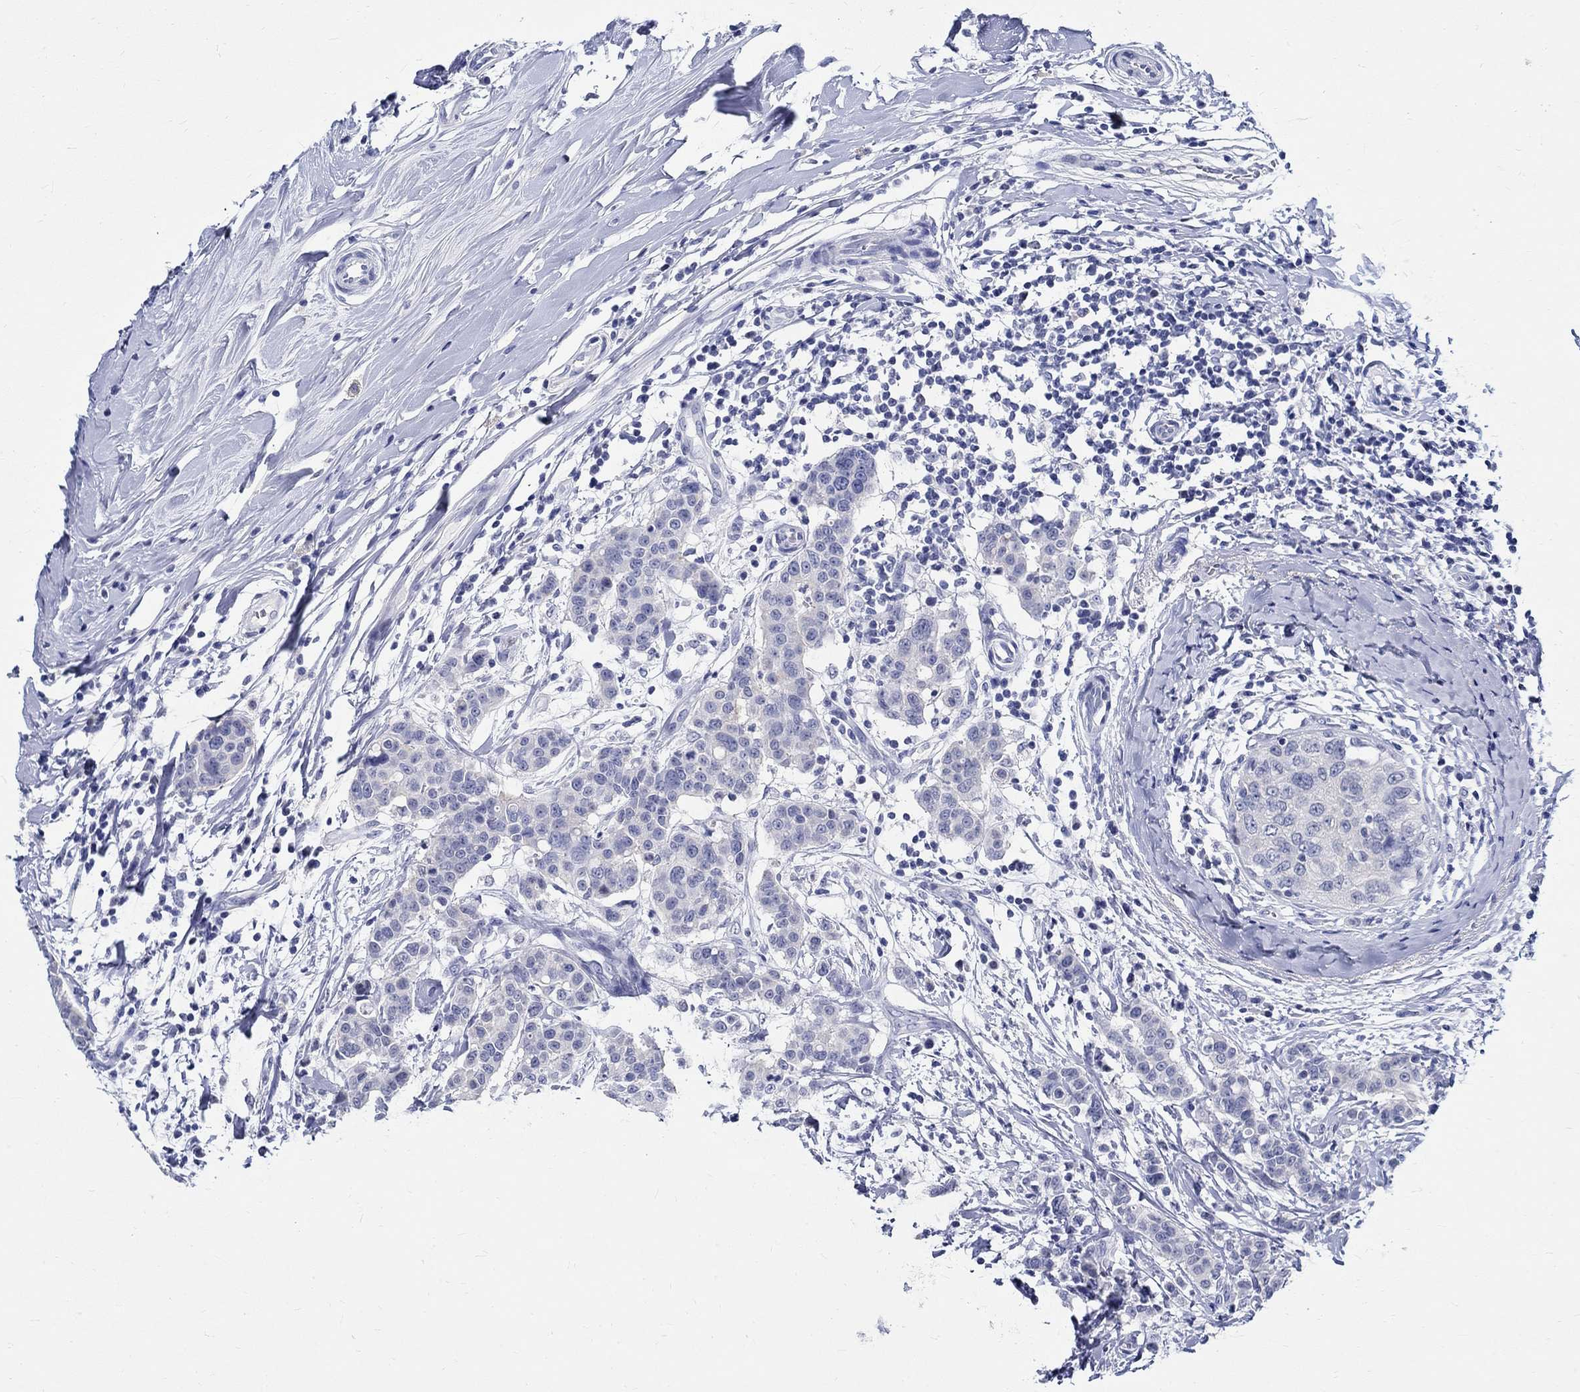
{"staining": {"intensity": "weak", "quantity": "<25%", "location": "cytoplasmic/membranous"}, "tissue": "breast cancer", "cell_type": "Tumor cells", "image_type": "cancer", "snomed": [{"axis": "morphology", "description": "Duct carcinoma"}, {"axis": "topography", "description": "Breast"}], "caption": "Histopathology image shows no protein expression in tumor cells of breast cancer (invasive ductal carcinoma) tissue.", "gene": "BSPRY", "patient": {"sex": "female", "age": 27}}